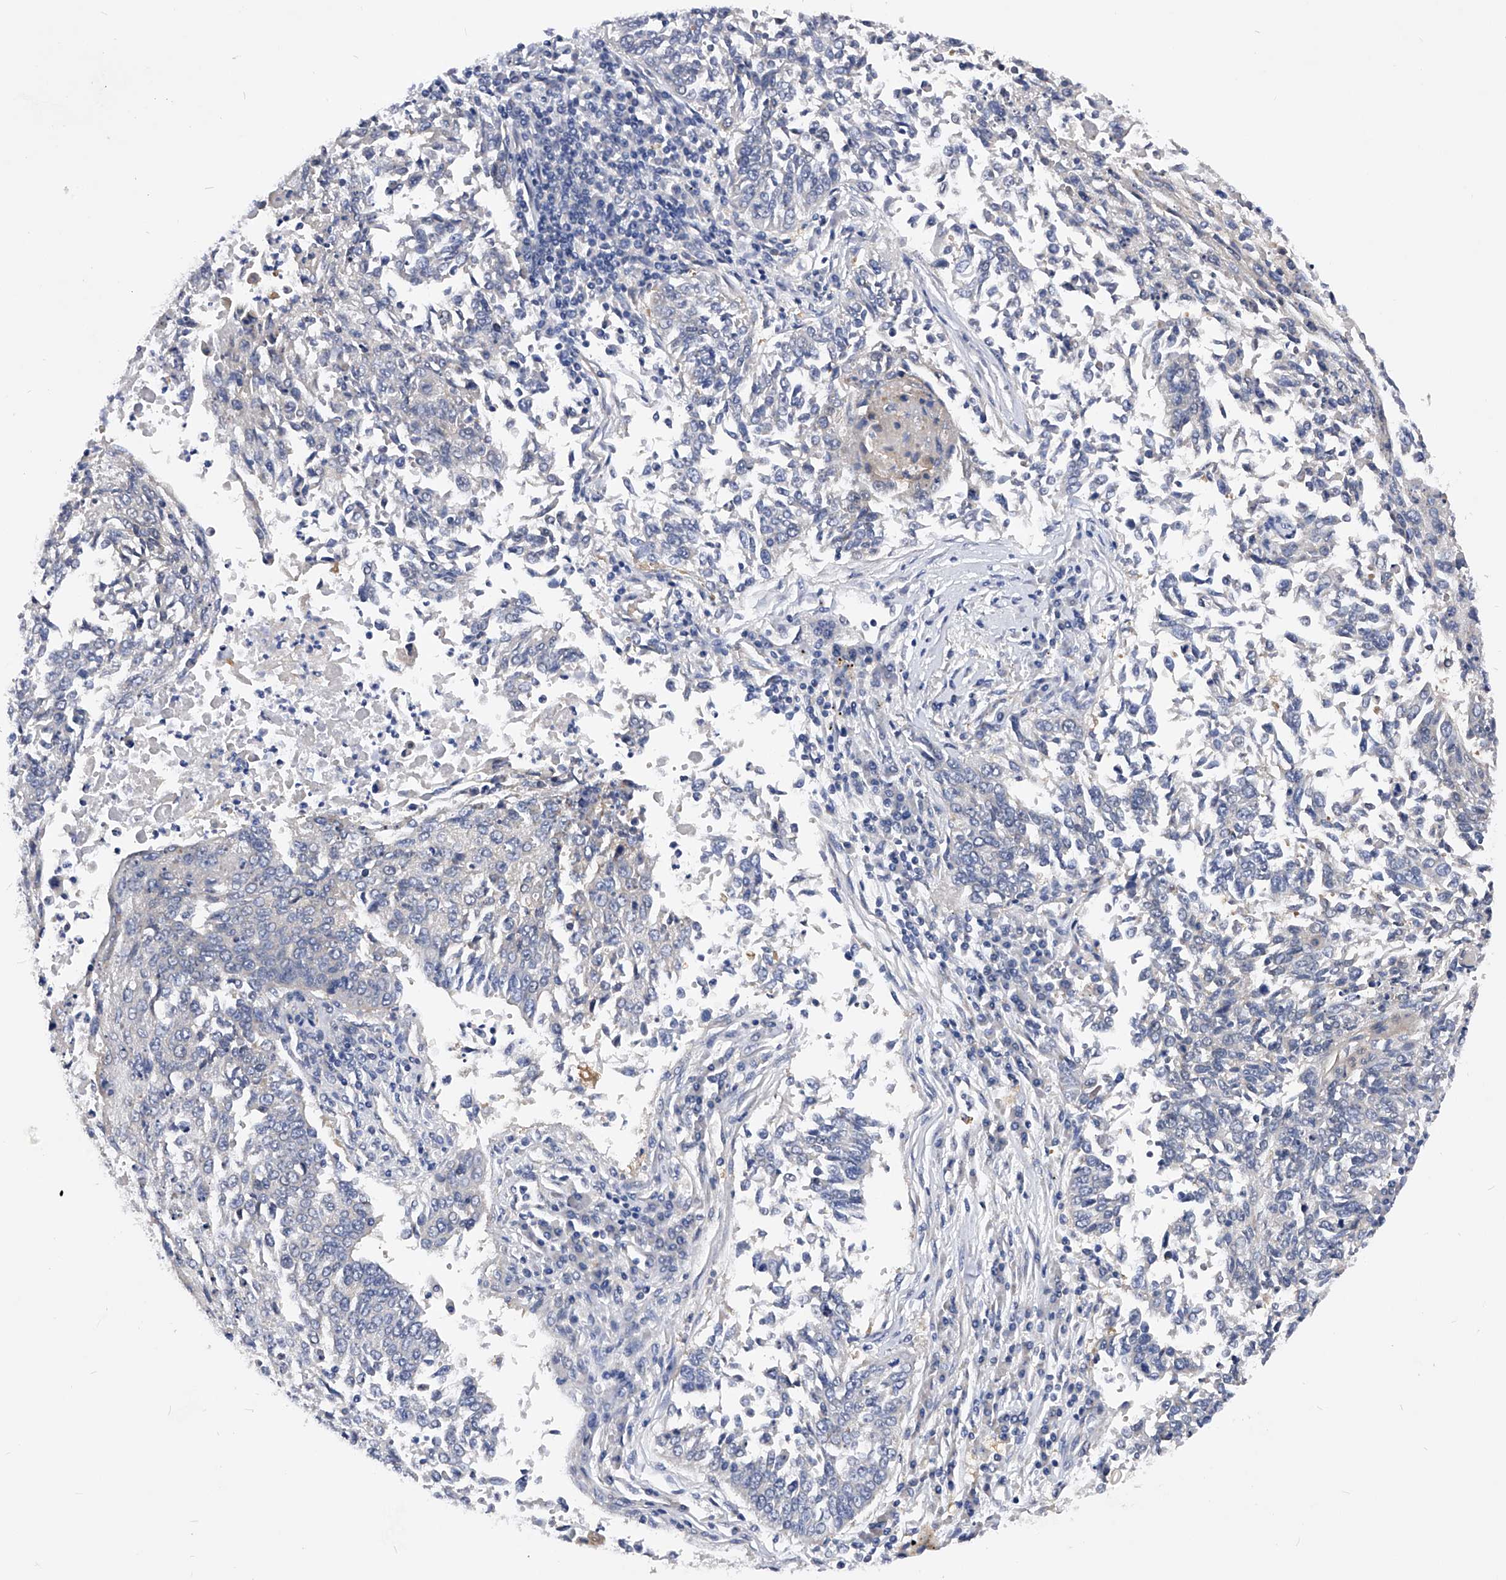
{"staining": {"intensity": "negative", "quantity": "none", "location": "none"}, "tissue": "lung cancer", "cell_type": "Tumor cells", "image_type": "cancer", "snomed": [{"axis": "morphology", "description": "Normal tissue, NOS"}, {"axis": "morphology", "description": "Squamous cell carcinoma, NOS"}, {"axis": "topography", "description": "Cartilage tissue"}, {"axis": "topography", "description": "Bronchus"}, {"axis": "topography", "description": "Lung"}, {"axis": "topography", "description": "Peripheral nerve tissue"}], "caption": "This is an immunohistochemistry (IHC) photomicrograph of squamous cell carcinoma (lung). There is no positivity in tumor cells.", "gene": "PPP5C", "patient": {"sex": "female", "age": 49}}